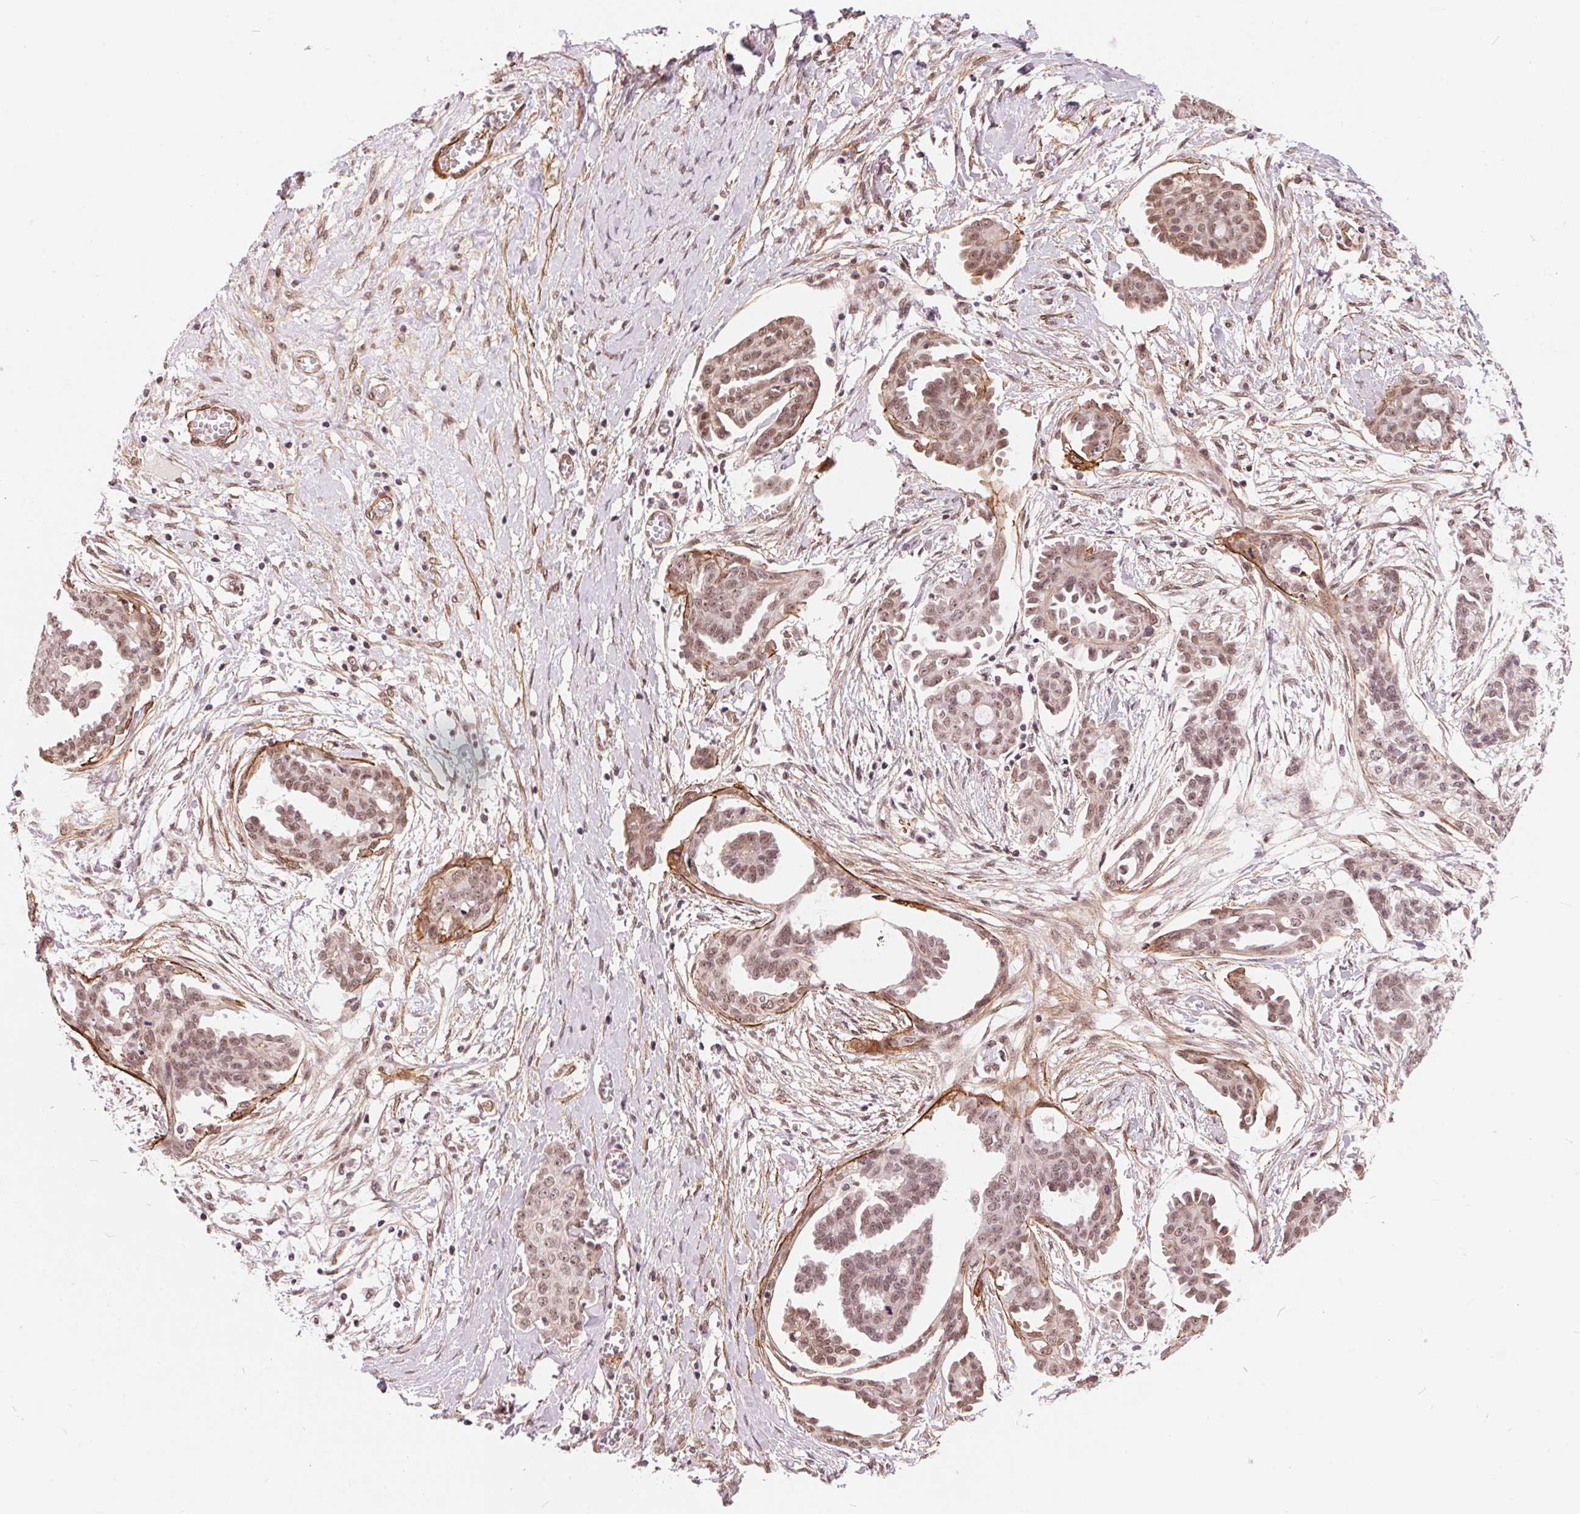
{"staining": {"intensity": "moderate", "quantity": ">75%", "location": "nuclear"}, "tissue": "ovarian cancer", "cell_type": "Tumor cells", "image_type": "cancer", "snomed": [{"axis": "morphology", "description": "Cystadenocarcinoma, serous, NOS"}, {"axis": "topography", "description": "Ovary"}], "caption": "A micrograph of ovarian cancer stained for a protein reveals moderate nuclear brown staining in tumor cells.", "gene": "BCAT1", "patient": {"sex": "female", "age": 71}}